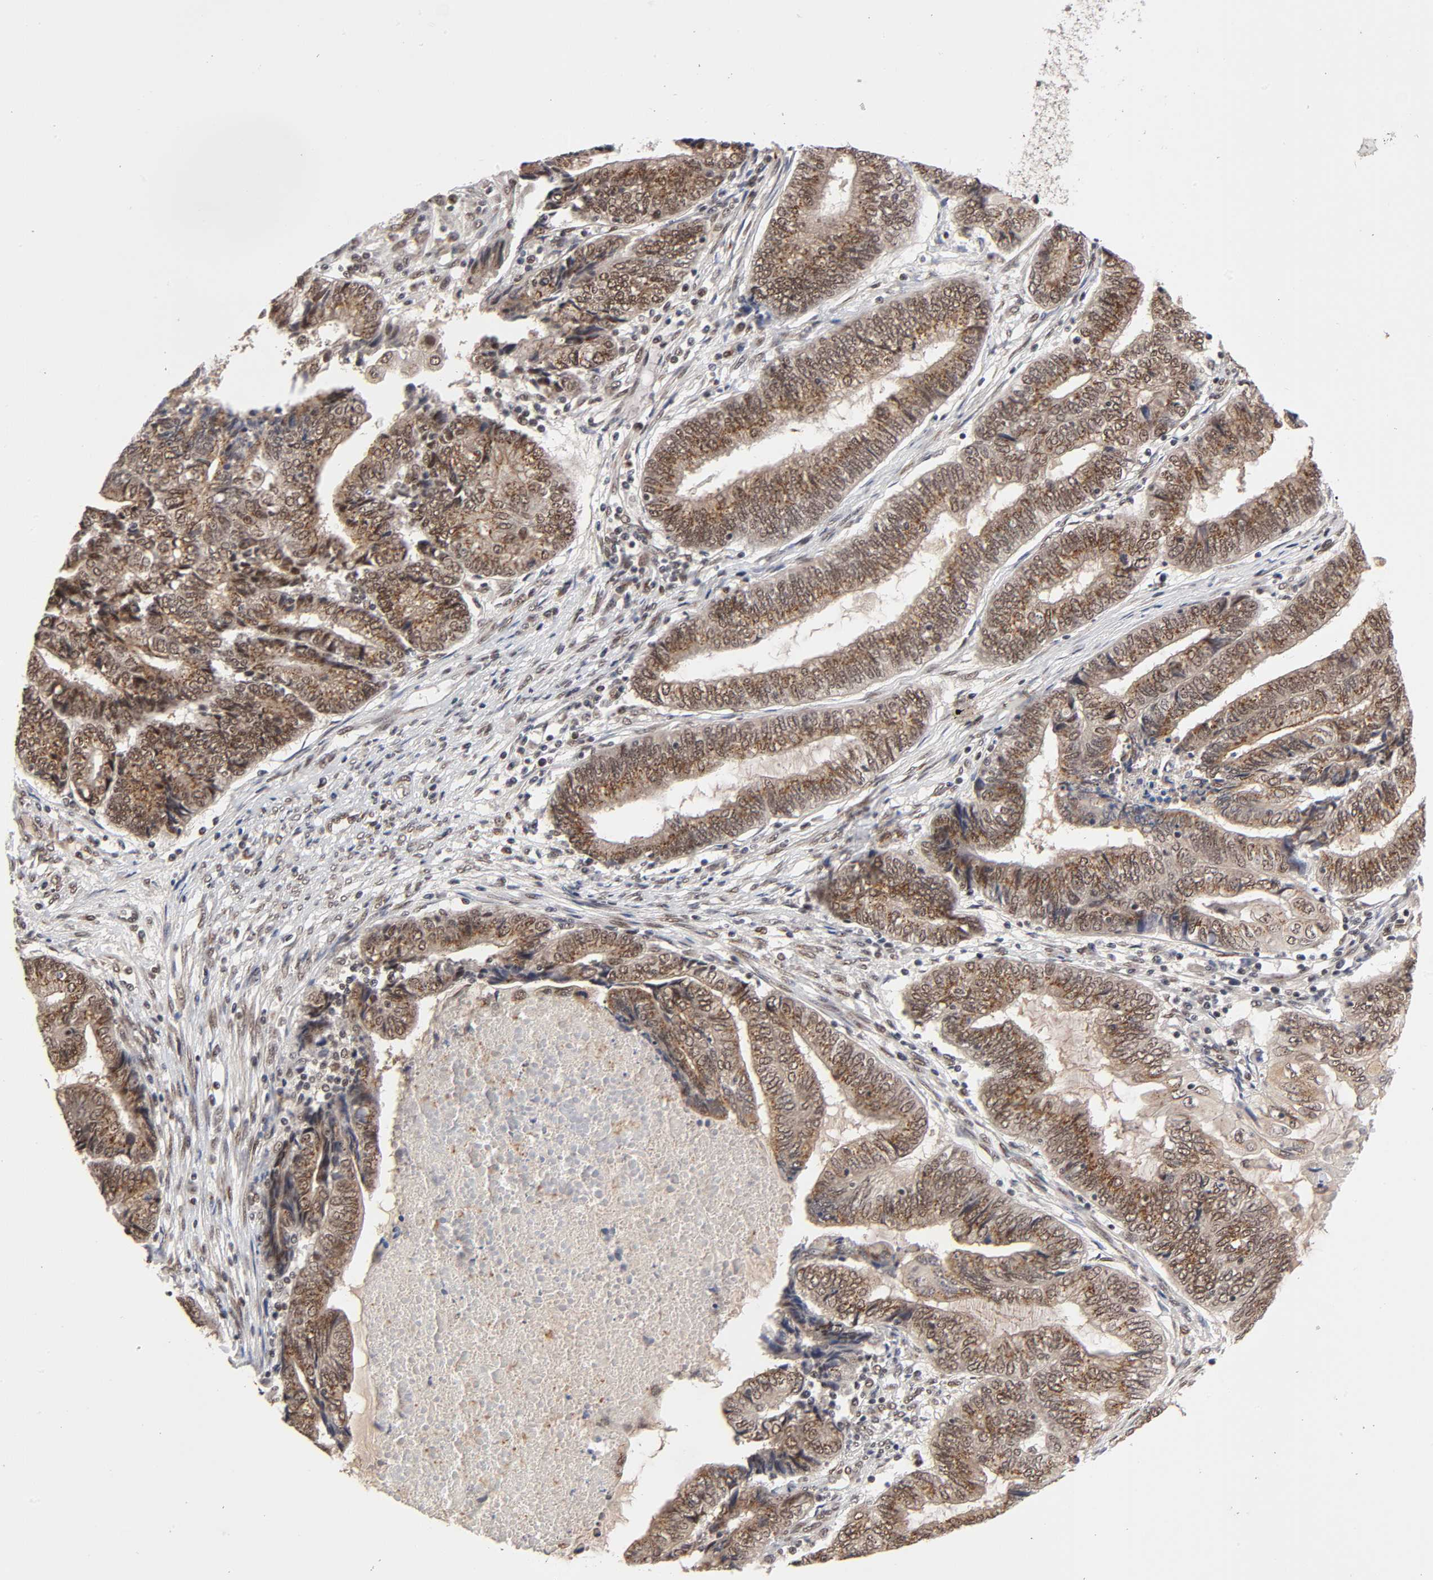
{"staining": {"intensity": "strong", "quantity": ">75%", "location": "cytoplasmic/membranous,nuclear"}, "tissue": "endometrial cancer", "cell_type": "Tumor cells", "image_type": "cancer", "snomed": [{"axis": "morphology", "description": "Adenocarcinoma, NOS"}, {"axis": "topography", "description": "Uterus"}, {"axis": "topography", "description": "Endometrium"}], "caption": "Immunohistochemical staining of human adenocarcinoma (endometrial) shows high levels of strong cytoplasmic/membranous and nuclear protein expression in about >75% of tumor cells.", "gene": "EP300", "patient": {"sex": "female", "age": 70}}